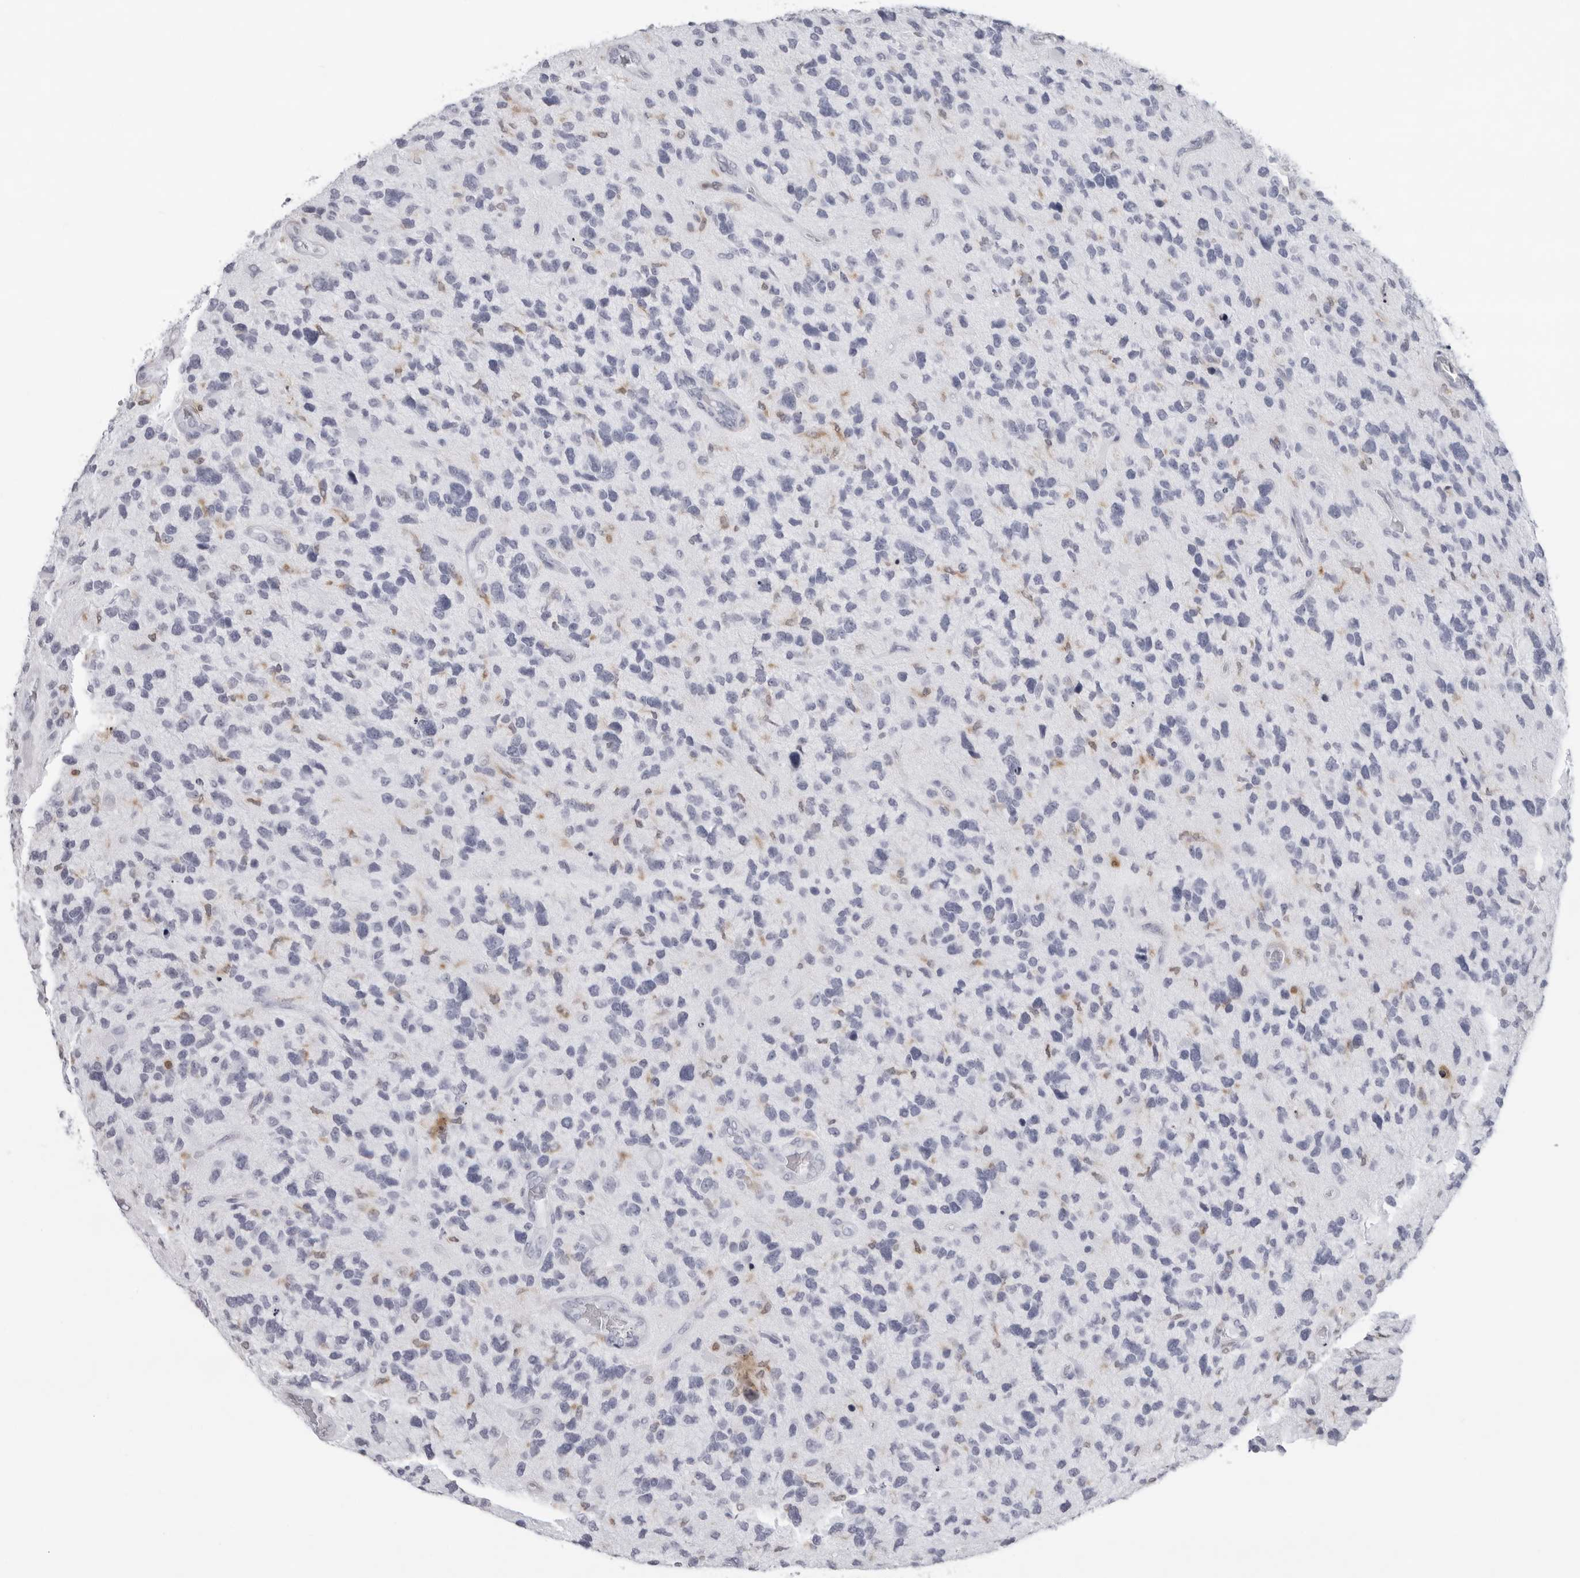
{"staining": {"intensity": "negative", "quantity": "none", "location": "none"}, "tissue": "glioma", "cell_type": "Tumor cells", "image_type": "cancer", "snomed": [{"axis": "morphology", "description": "Glioma, malignant, High grade"}, {"axis": "topography", "description": "Brain"}], "caption": "This is a image of IHC staining of glioma, which shows no staining in tumor cells. (DAB immunohistochemistry, high magnification).", "gene": "FMNL1", "patient": {"sex": "female", "age": 58}}